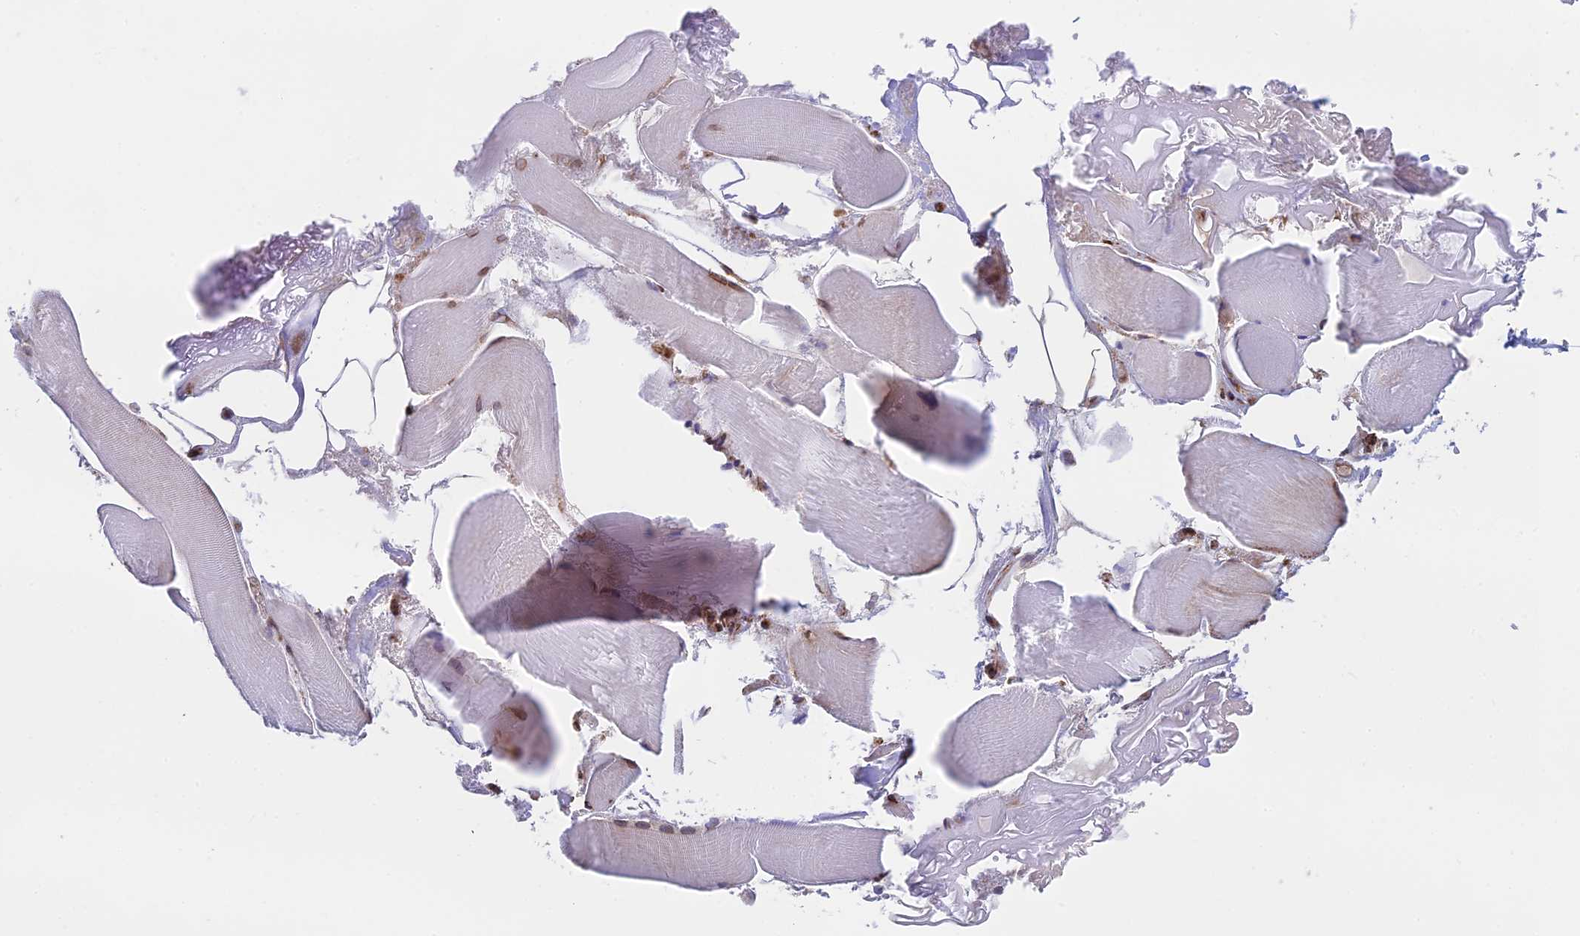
{"staining": {"intensity": "moderate", "quantity": "<25%", "location": "cytoplasmic/membranous"}, "tissue": "skeletal muscle", "cell_type": "Myocytes", "image_type": "normal", "snomed": [{"axis": "morphology", "description": "Normal tissue, NOS"}, {"axis": "morphology", "description": "Basal cell carcinoma"}, {"axis": "topography", "description": "Skeletal muscle"}], "caption": "IHC (DAB (3,3'-diaminobenzidine)) staining of normal human skeletal muscle exhibits moderate cytoplasmic/membranous protein staining in approximately <25% of myocytes. (DAB (3,3'-diaminobenzidine) IHC, brown staining for protein, blue staining for nuclei).", "gene": "CCDC69", "patient": {"sex": "female", "age": 64}}